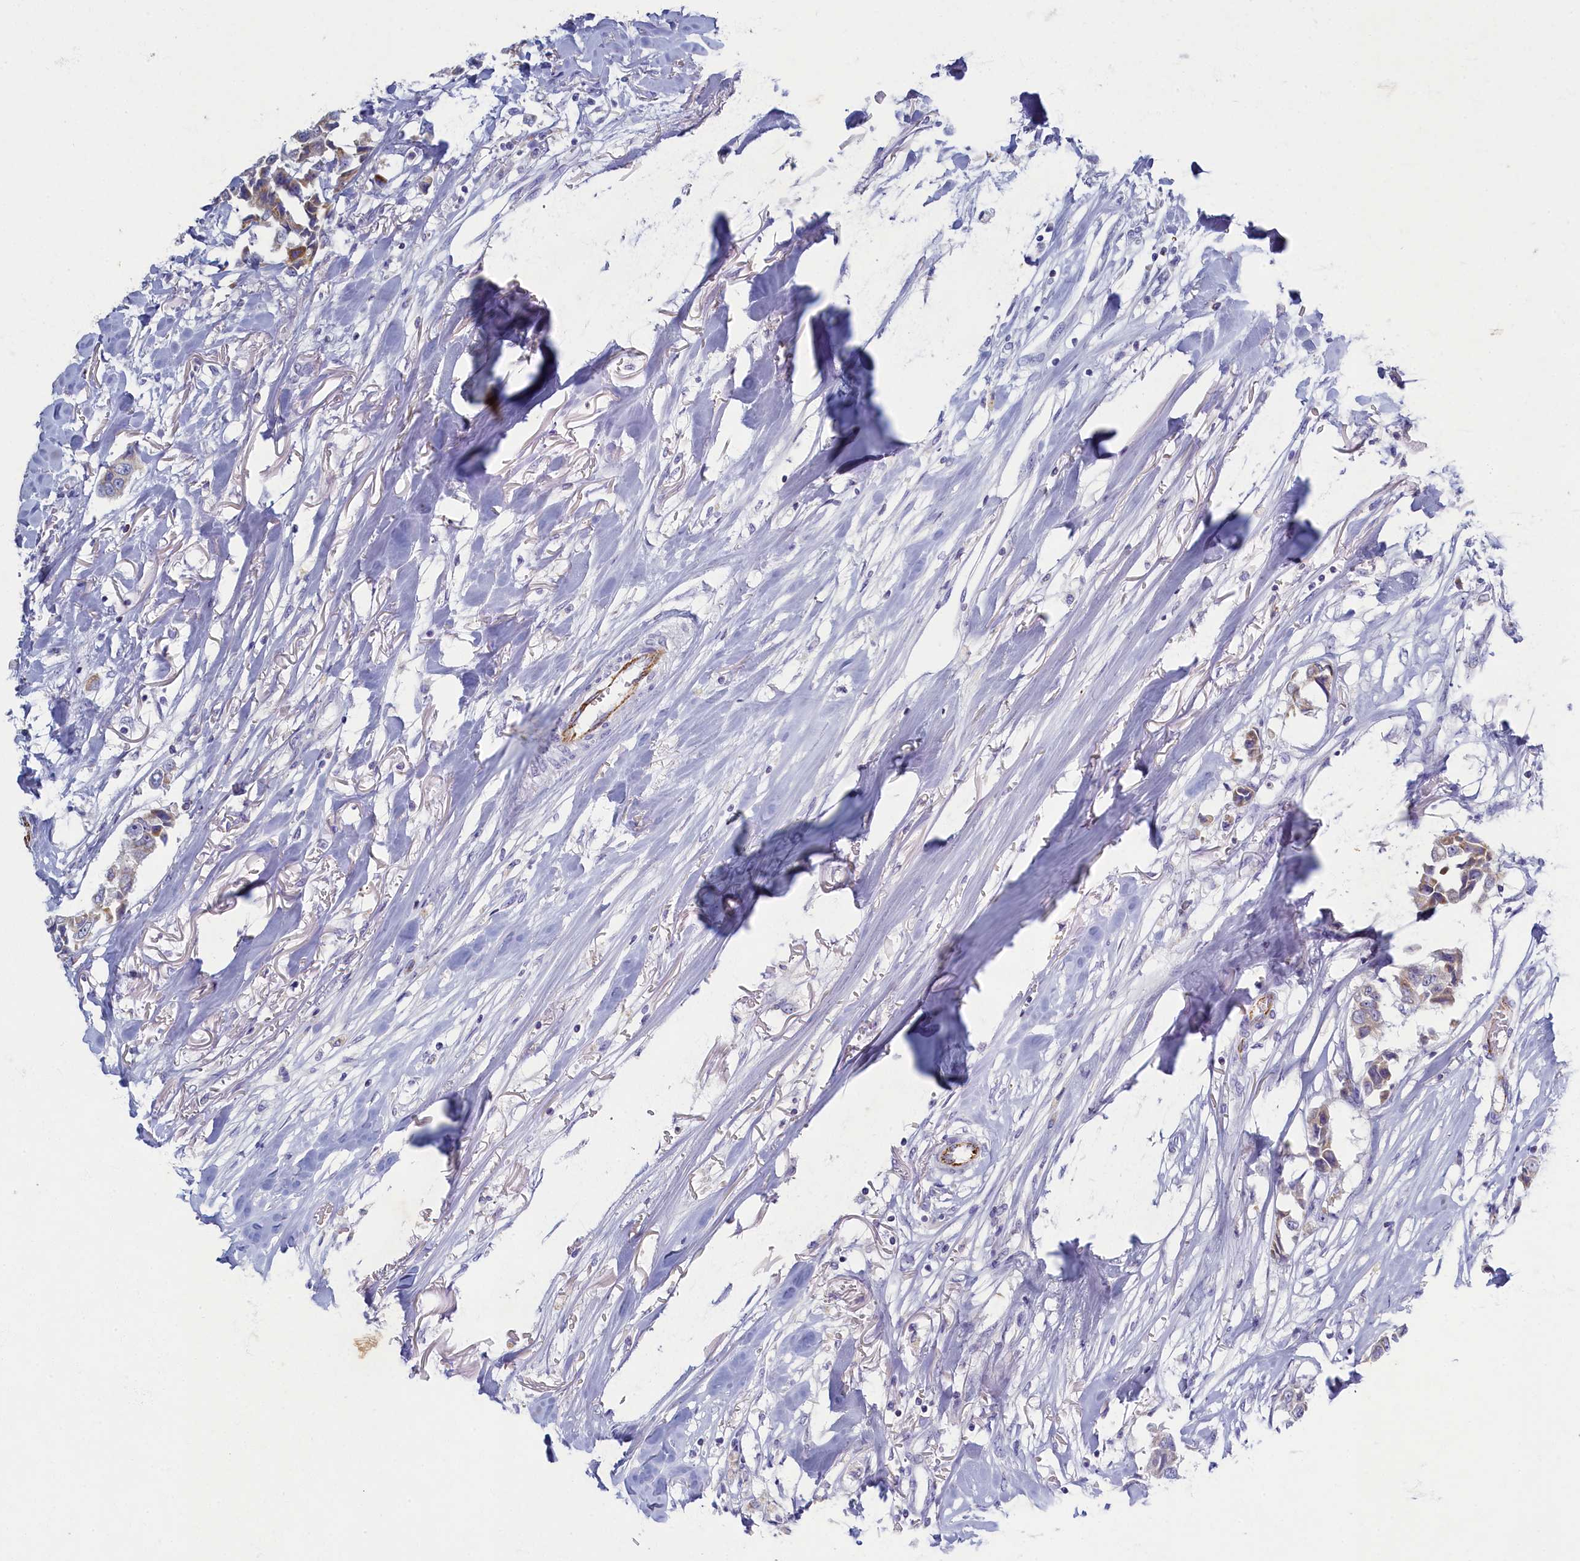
{"staining": {"intensity": "moderate", "quantity": "<25%", "location": "cytoplasmic/membranous"}, "tissue": "breast cancer", "cell_type": "Tumor cells", "image_type": "cancer", "snomed": [{"axis": "morphology", "description": "Duct carcinoma"}, {"axis": "topography", "description": "Breast"}], "caption": "Immunohistochemistry (IHC) micrograph of human infiltrating ductal carcinoma (breast) stained for a protein (brown), which reveals low levels of moderate cytoplasmic/membranous expression in about <25% of tumor cells.", "gene": "OCIAD2", "patient": {"sex": "female", "age": 80}}